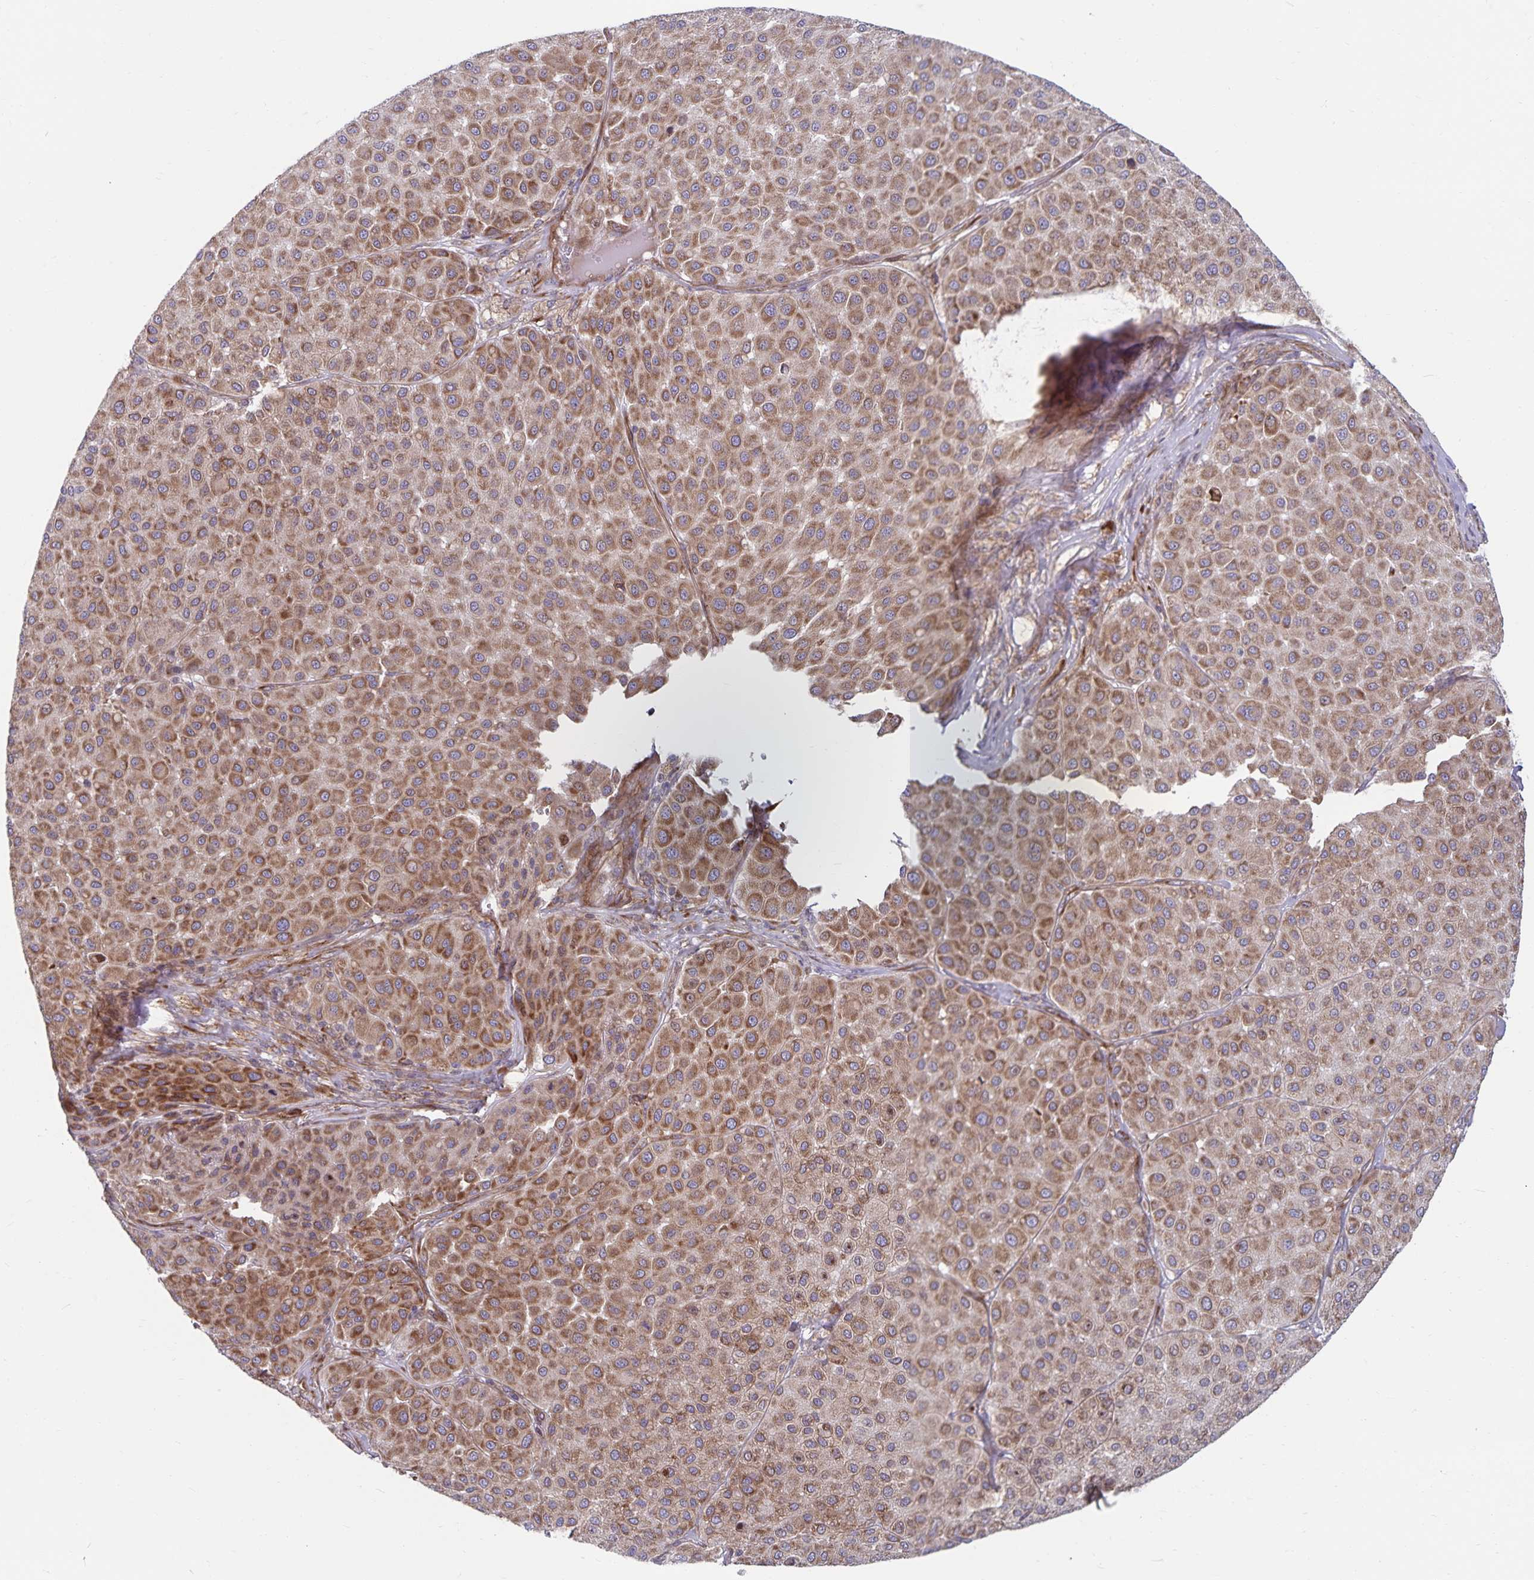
{"staining": {"intensity": "moderate", "quantity": ">75%", "location": "cytoplasmic/membranous"}, "tissue": "melanoma", "cell_type": "Tumor cells", "image_type": "cancer", "snomed": [{"axis": "morphology", "description": "Malignant melanoma, Metastatic site"}, {"axis": "topography", "description": "Smooth muscle"}], "caption": "An image showing moderate cytoplasmic/membranous expression in about >75% of tumor cells in melanoma, as visualized by brown immunohistochemical staining.", "gene": "SEC62", "patient": {"sex": "male", "age": 41}}